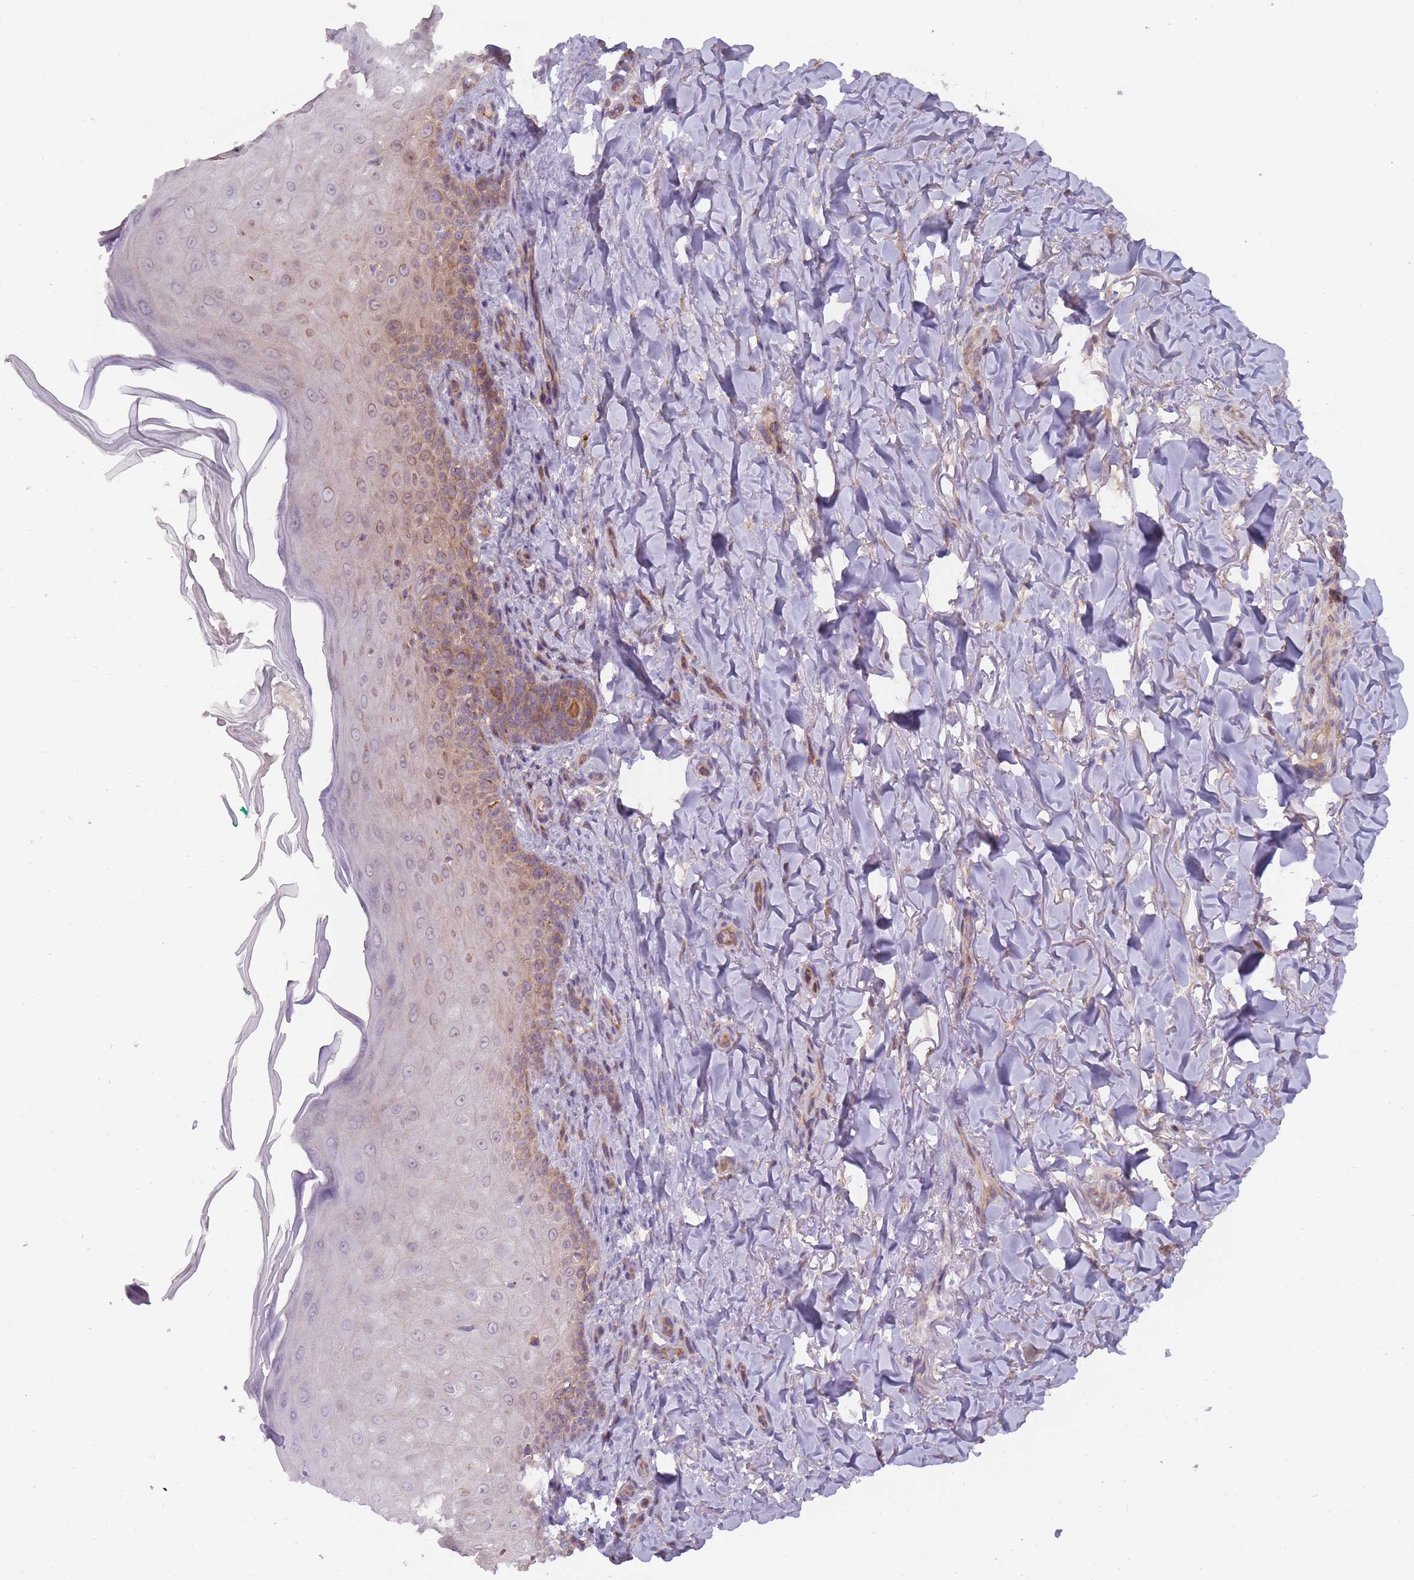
{"staining": {"intensity": "weak", "quantity": "25%-75%", "location": "cytoplasmic/membranous"}, "tissue": "skin", "cell_type": "Fibroblasts", "image_type": "normal", "snomed": [{"axis": "morphology", "description": "Normal tissue, NOS"}, {"axis": "topography", "description": "Skin"}], "caption": "Skin stained for a protein exhibits weak cytoplasmic/membranous positivity in fibroblasts. (DAB IHC with brightfield microscopy, high magnification).", "gene": "ENSG00000255639", "patient": {"sex": "male", "age": 81}}